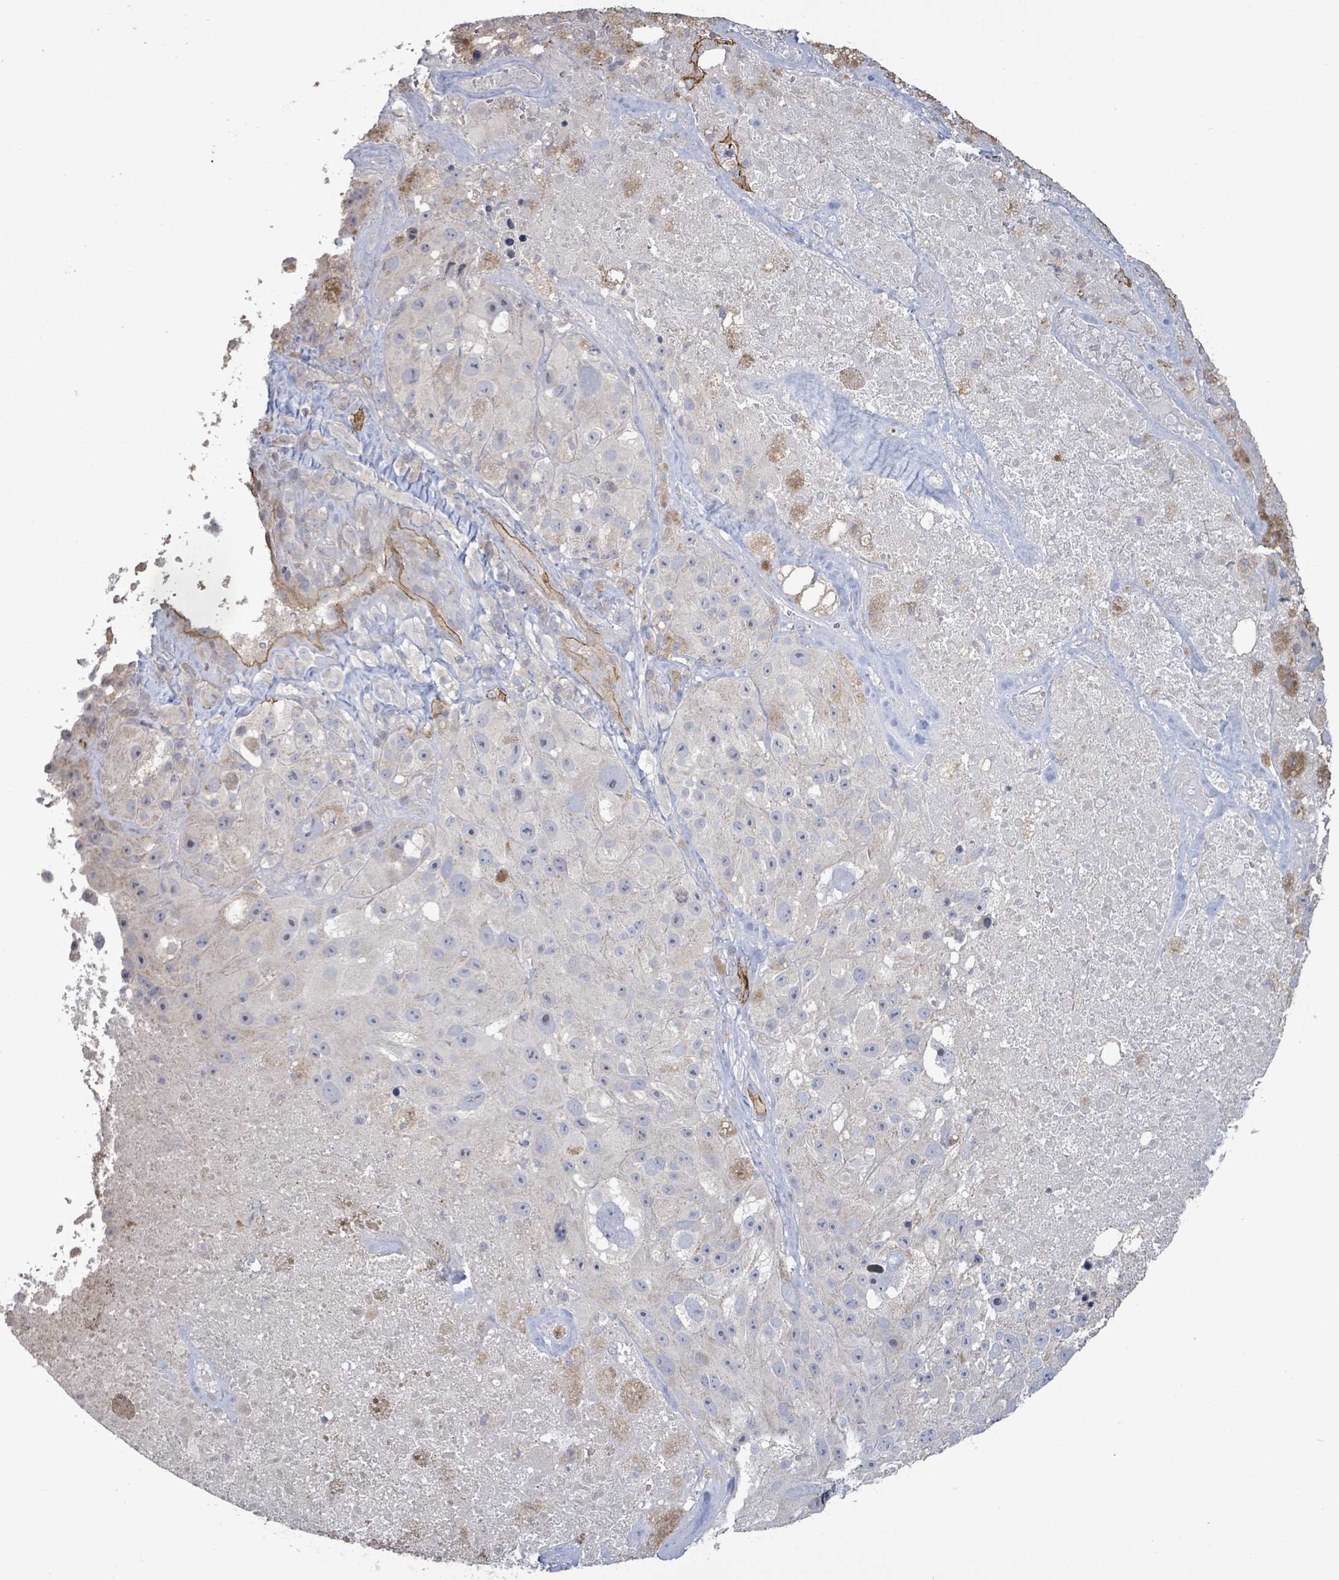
{"staining": {"intensity": "negative", "quantity": "none", "location": "none"}, "tissue": "melanoma", "cell_type": "Tumor cells", "image_type": "cancer", "snomed": [{"axis": "morphology", "description": "Malignant melanoma, Metastatic site"}, {"axis": "topography", "description": "Lymph node"}], "caption": "Image shows no significant protein staining in tumor cells of melanoma.", "gene": "KANK3", "patient": {"sex": "male", "age": 62}}